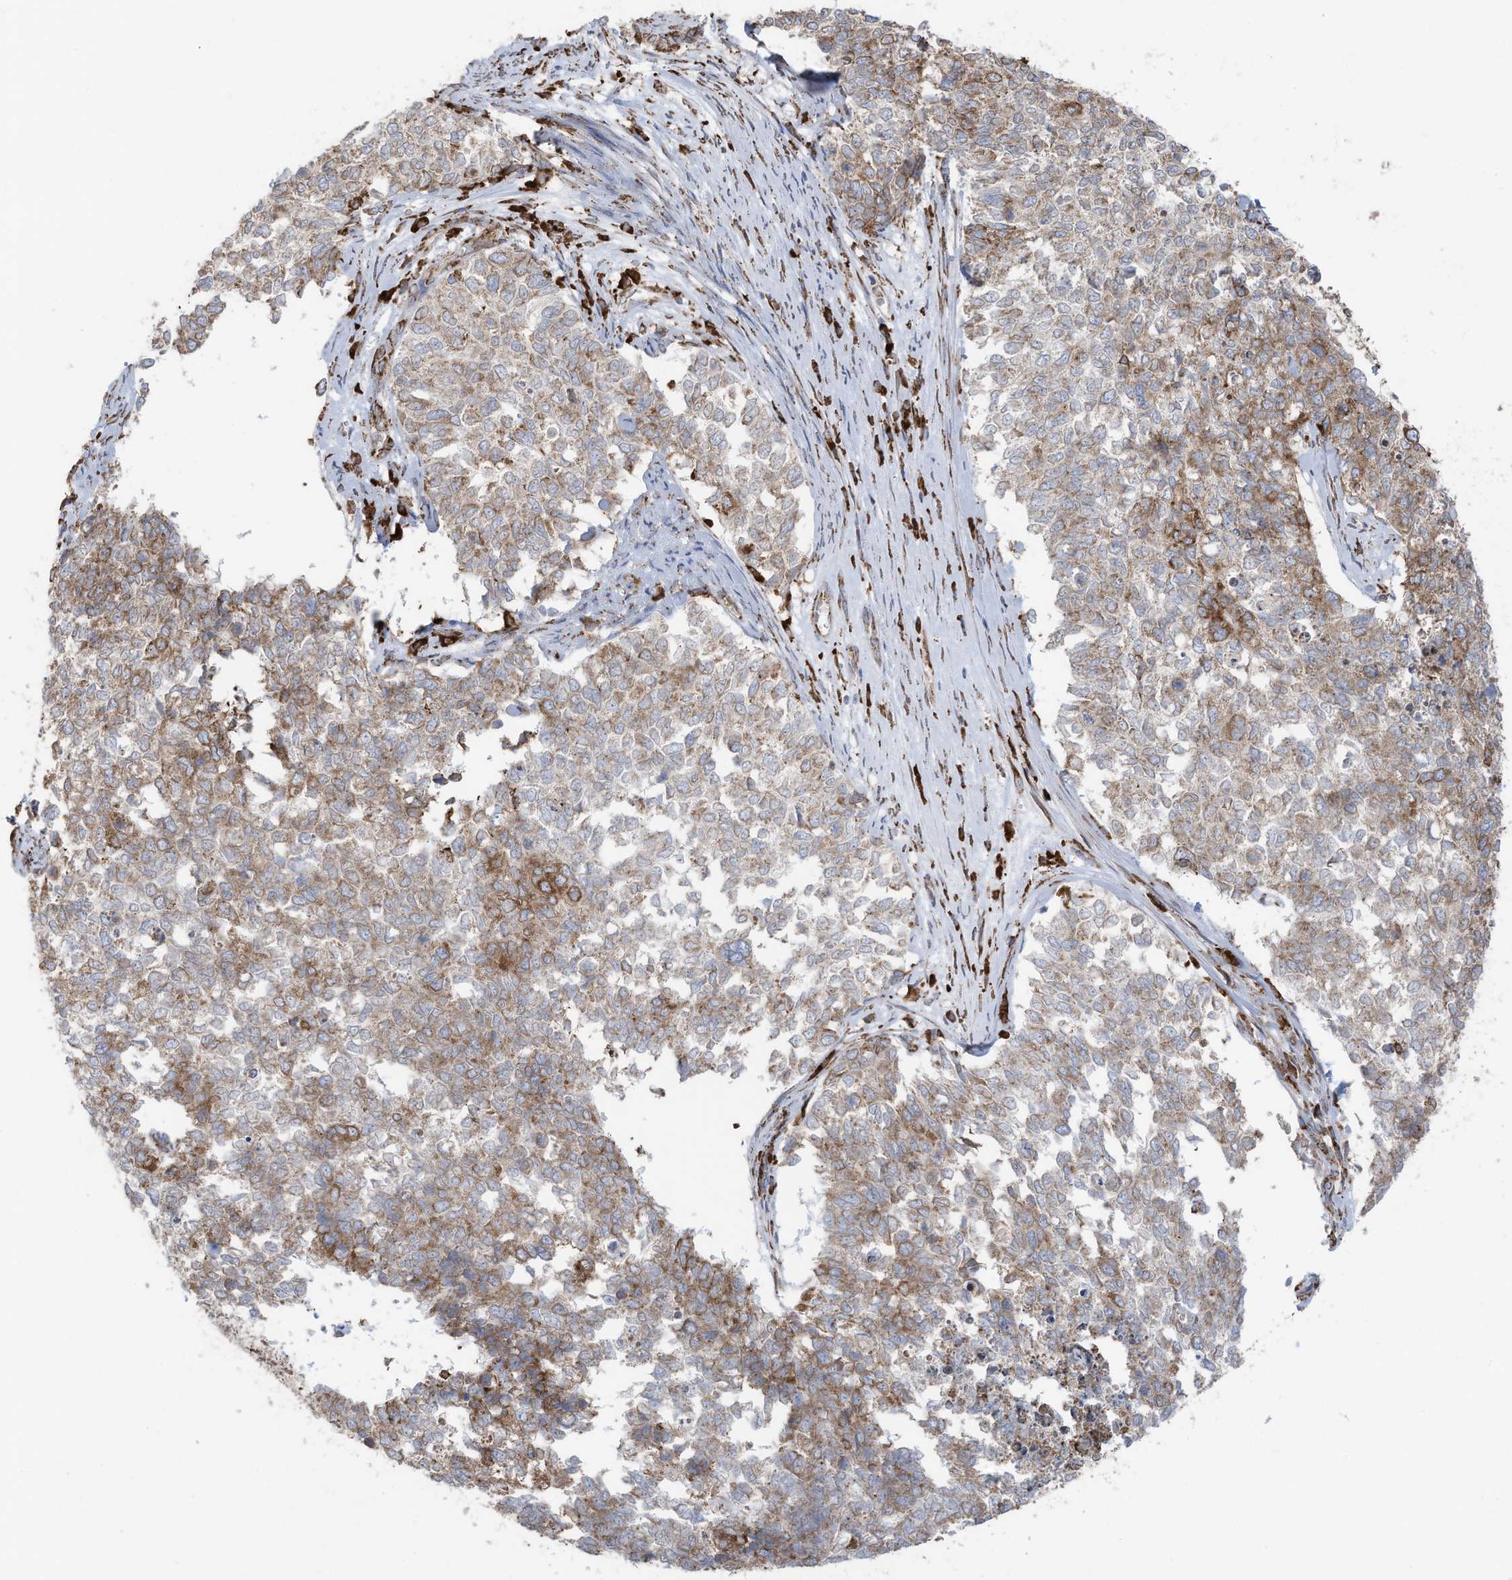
{"staining": {"intensity": "moderate", "quantity": "25%-75%", "location": "cytoplasmic/membranous"}, "tissue": "cervical cancer", "cell_type": "Tumor cells", "image_type": "cancer", "snomed": [{"axis": "morphology", "description": "Squamous cell carcinoma, NOS"}, {"axis": "topography", "description": "Cervix"}], "caption": "The immunohistochemical stain shows moderate cytoplasmic/membranous staining in tumor cells of cervical squamous cell carcinoma tissue.", "gene": "ZNF354C", "patient": {"sex": "female", "age": 63}}